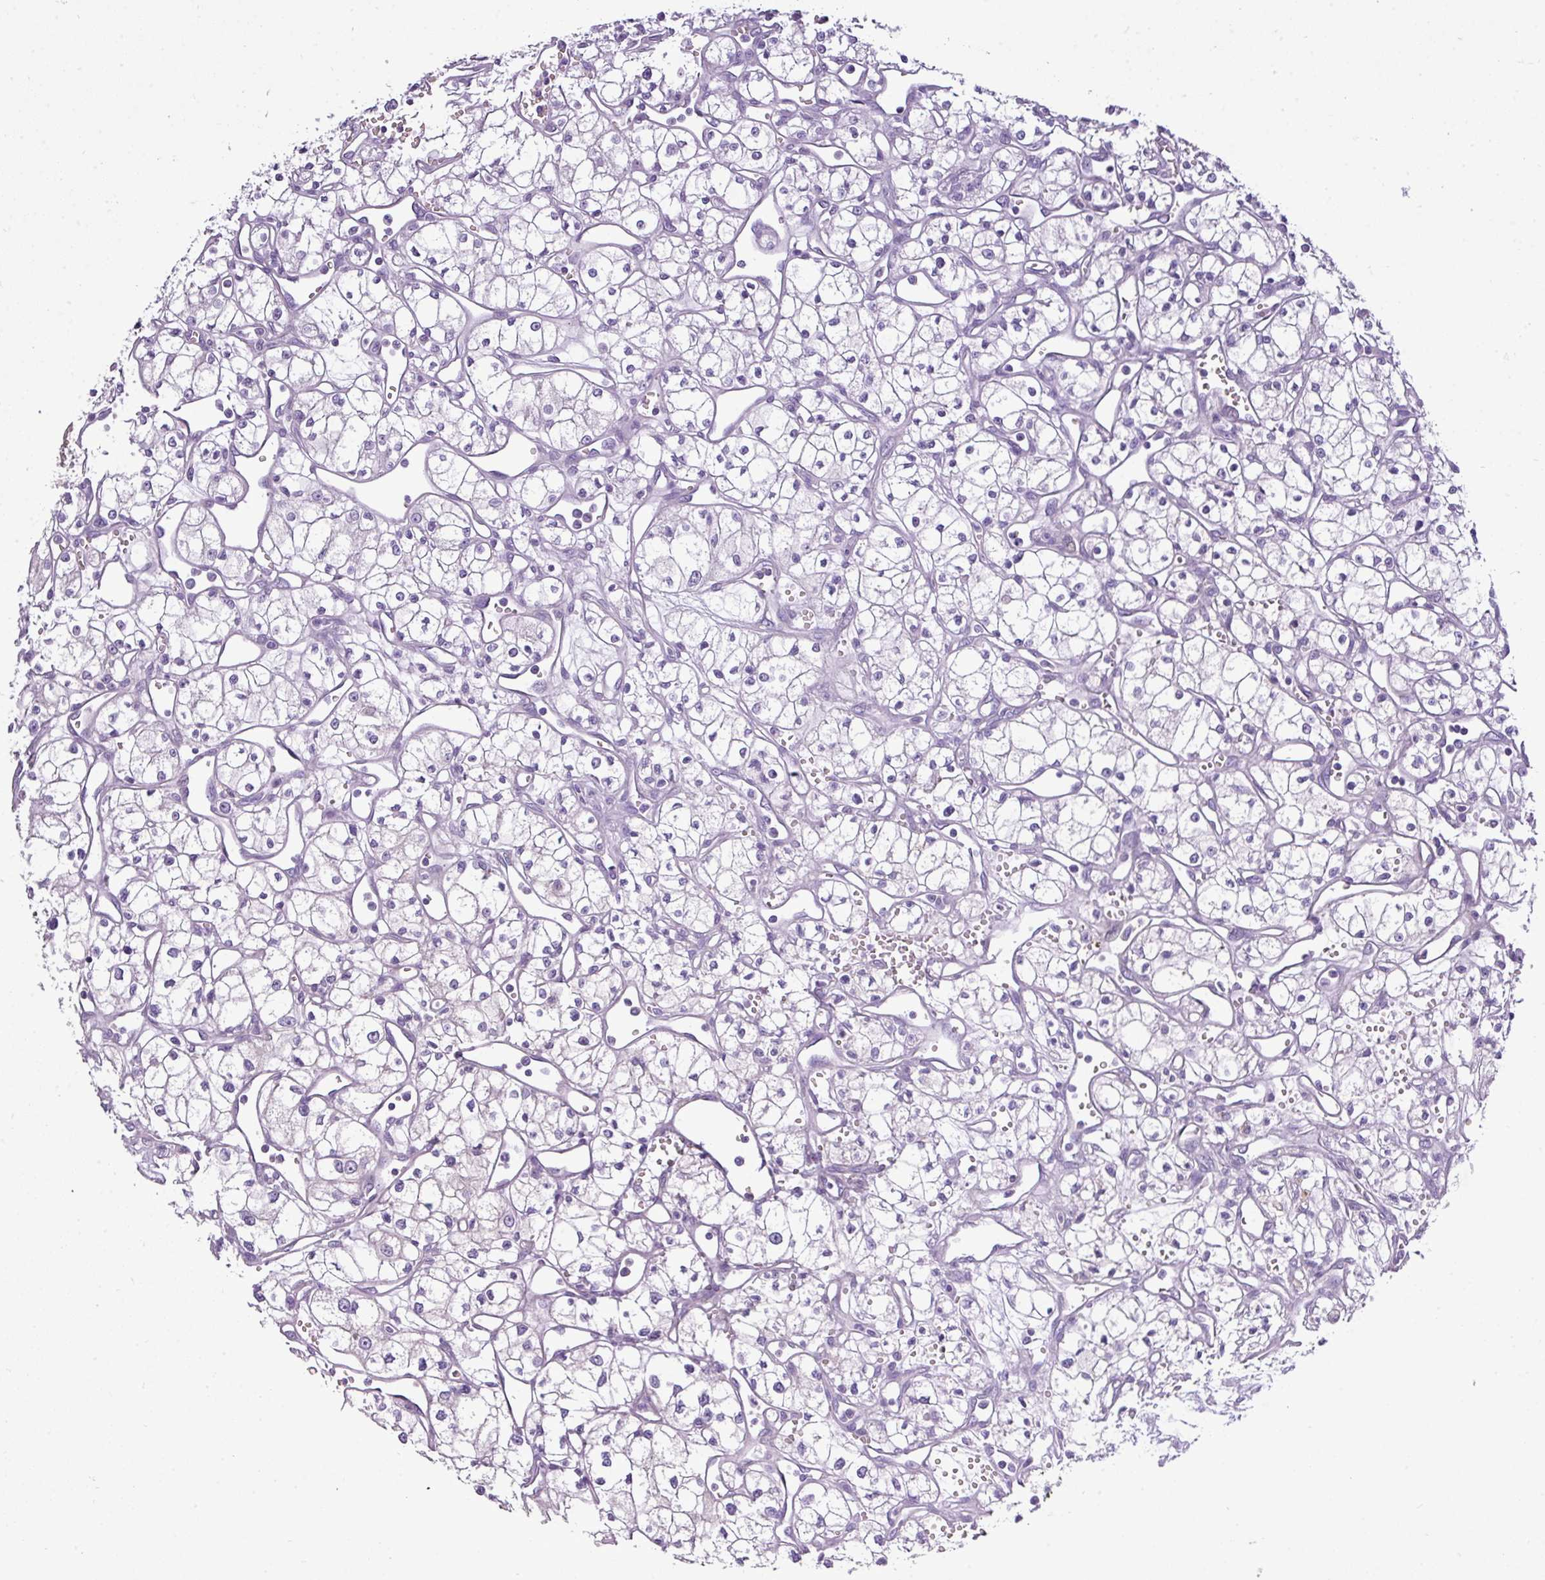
{"staining": {"intensity": "negative", "quantity": "none", "location": "none"}, "tissue": "renal cancer", "cell_type": "Tumor cells", "image_type": "cancer", "snomed": [{"axis": "morphology", "description": "Adenocarcinoma, NOS"}, {"axis": "topography", "description": "Kidney"}], "caption": "Immunohistochemistry image of neoplastic tissue: human renal cancer stained with DAB reveals no significant protein positivity in tumor cells.", "gene": "DNAAF9", "patient": {"sex": "male", "age": 59}}